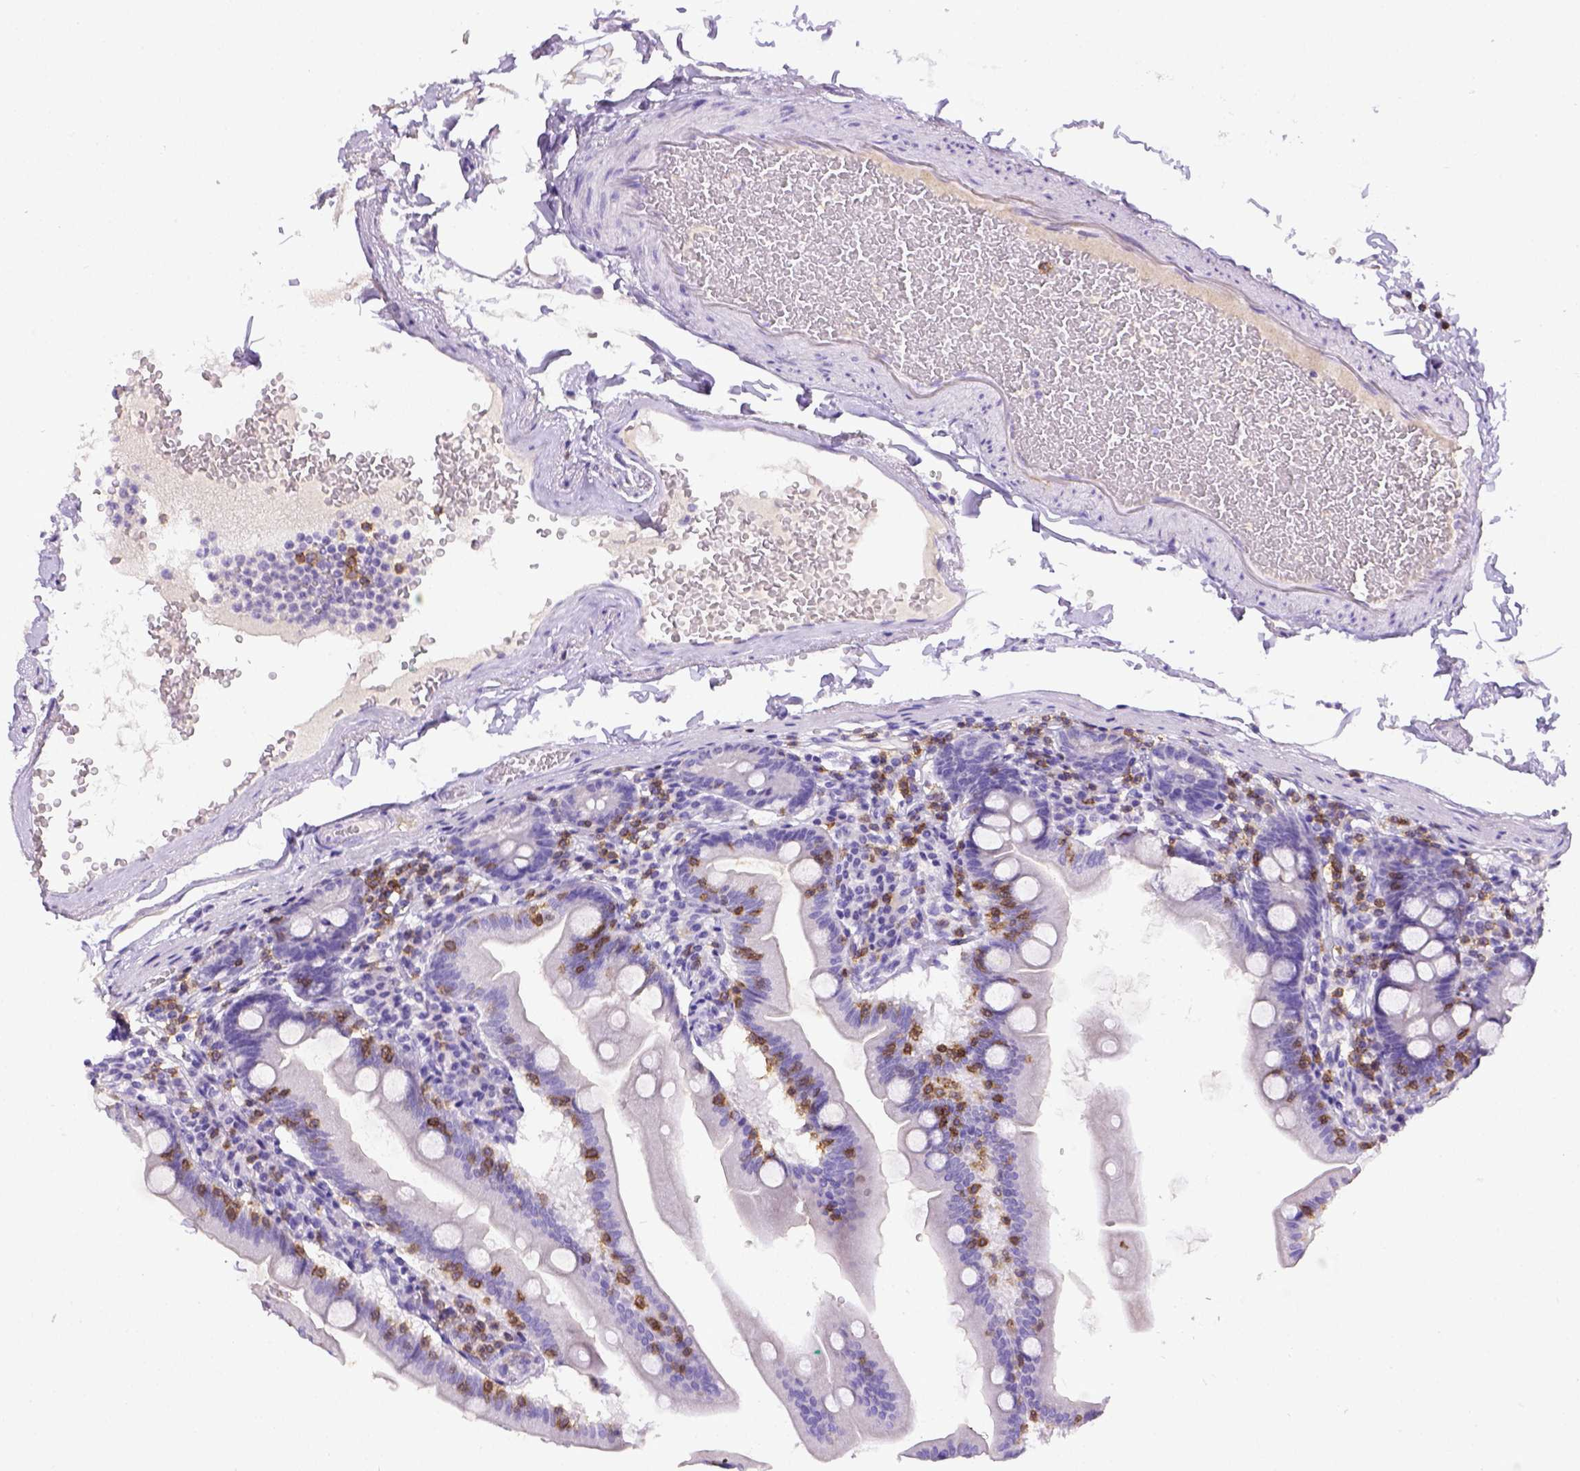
{"staining": {"intensity": "negative", "quantity": "none", "location": "none"}, "tissue": "duodenum", "cell_type": "Glandular cells", "image_type": "normal", "snomed": [{"axis": "morphology", "description": "Normal tissue, NOS"}, {"axis": "topography", "description": "Duodenum"}], "caption": "Protein analysis of benign duodenum shows no significant expression in glandular cells. Nuclei are stained in blue.", "gene": "CD3E", "patient": {"sex": "female", "age": 67}}